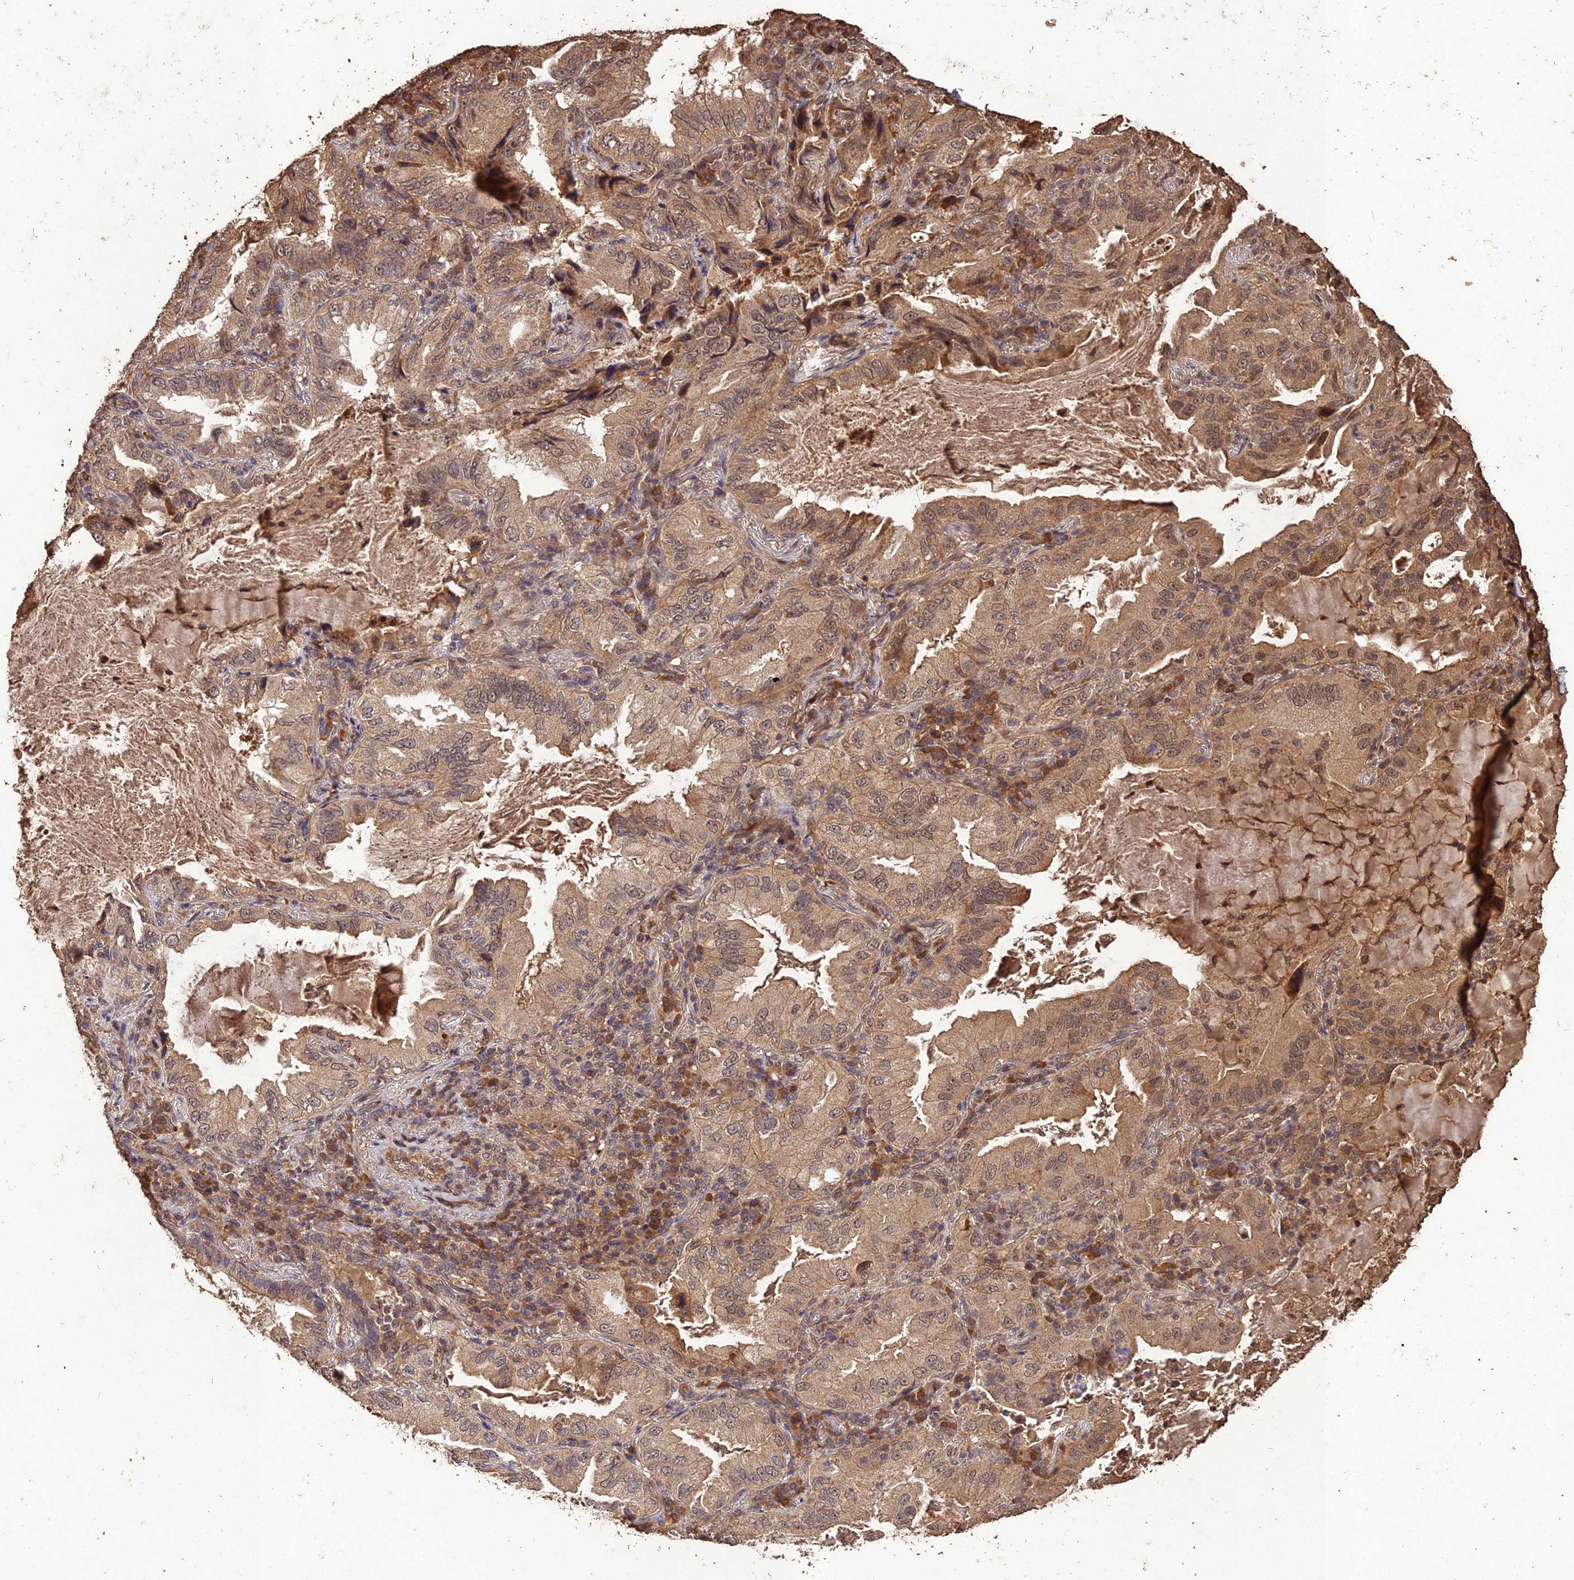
{"staining": {"intensity": "moderate", "quantity": ">75%", "location": "cytoplasmic/membranous,nuclear"}, "tissue": "lung cancer", "cell_type": "Tumor cells", "image_type": "cancer", "snomed": [{"axis": "morphology", "description": "Adenocarcinoma, NOS"}, {"axis": "topography", "description": "Lung"}], "caption": "Immunohistochemical staining of lung adenocarcinoma shows medium levels of moderate cytoplasmic/membranous and nuclear protein expression in about >75% of tumor cells.", "gene": "SYMPK", "patient": {"sex": "female", "age": 69}}